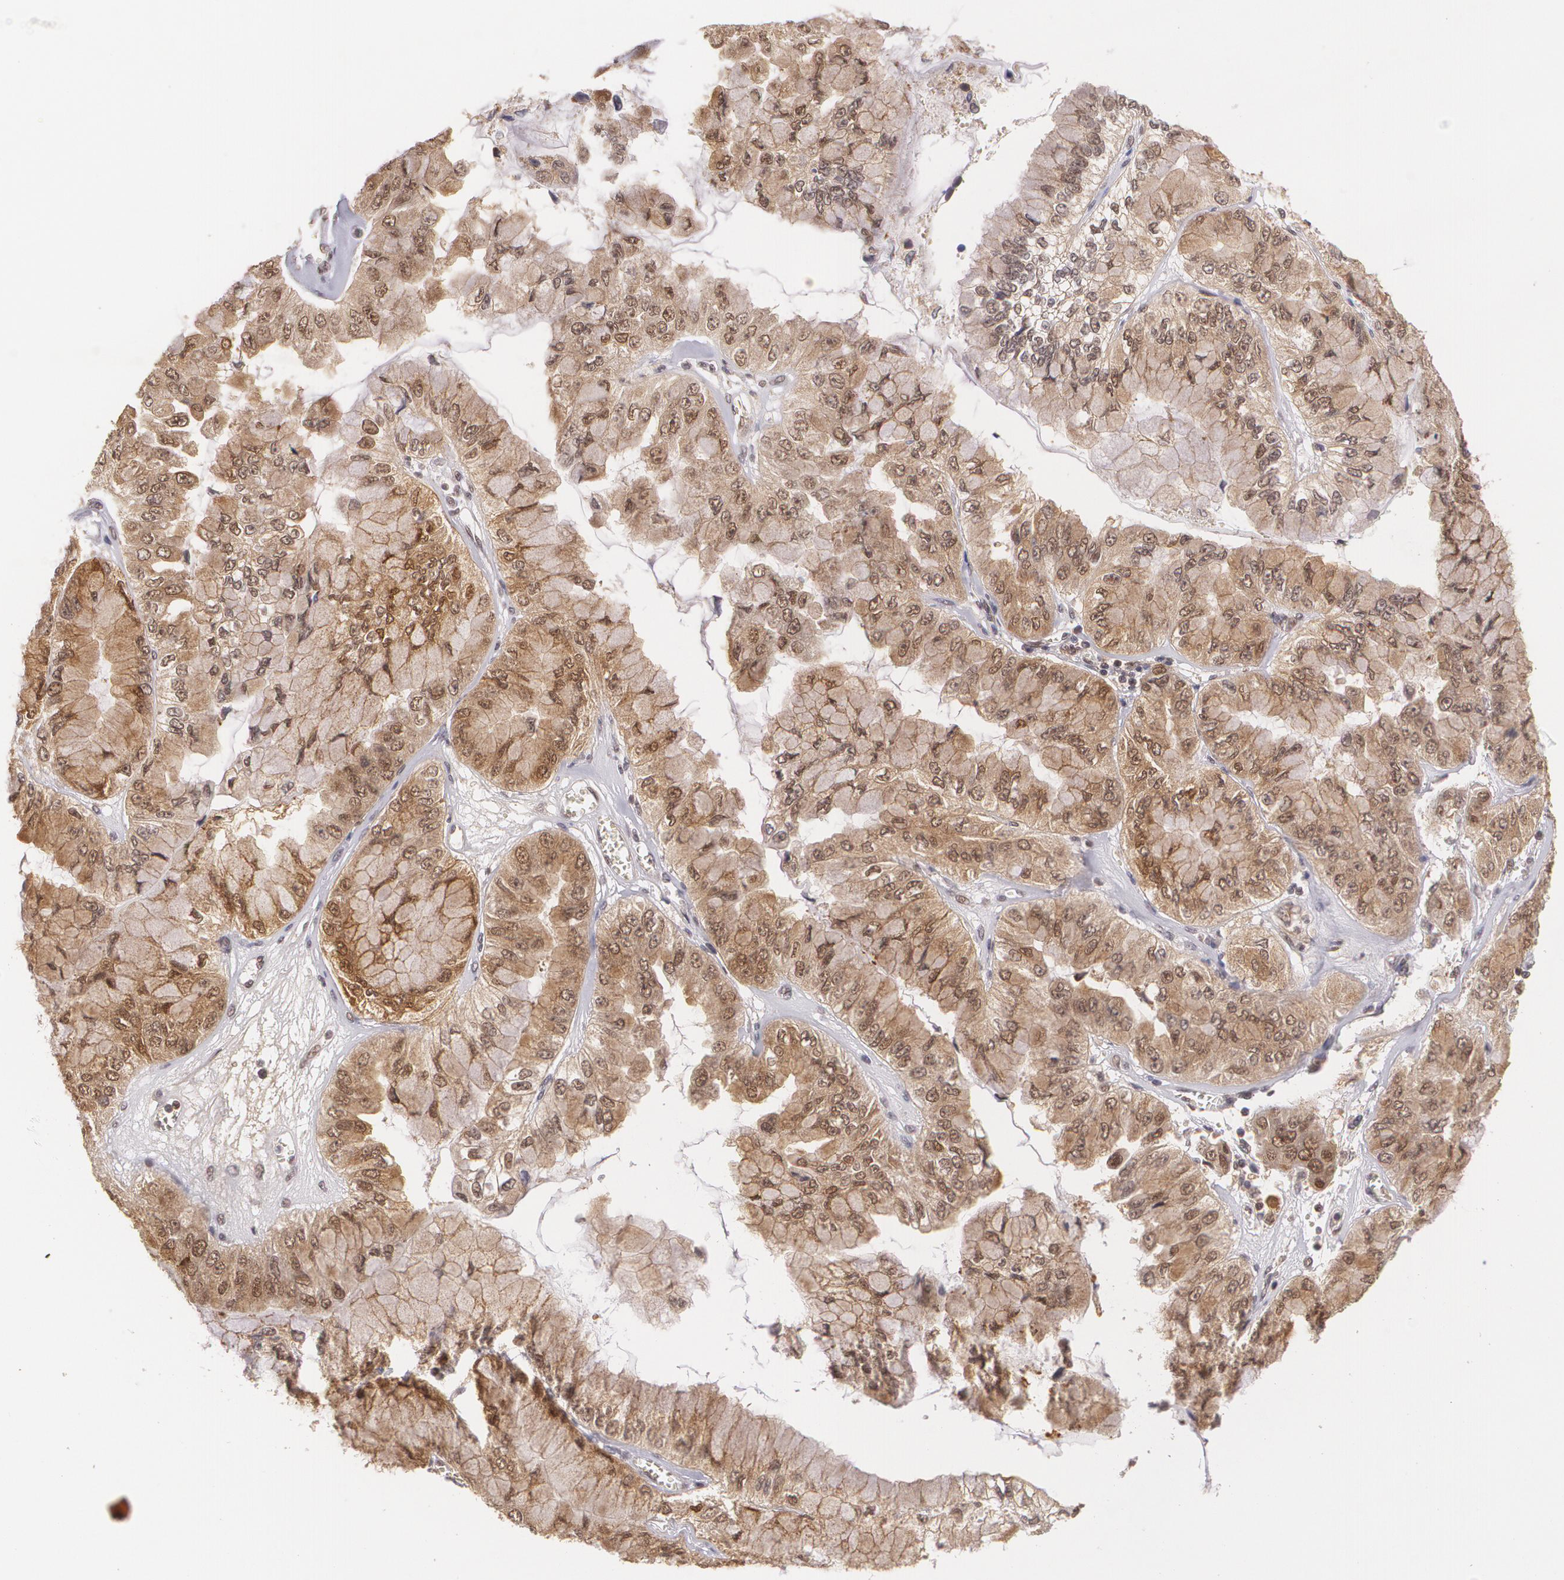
{"staining": {"intensity": "moderate", "quantity": "25%-75%", "location": "cytoplasmic/membranous,nuclear"}, "tissue": "liver cancer", "cell_type": "Tumor cells", "image_type": "cancer", "snomed": [{"axis": "morphology", "description": "Cholangiocarcinoma"}, {"axis": "topography", "description": "Liver"}], "caption": "Tumor cells display medium levels of moderate cytoplasmic/membranous and nuclear positivity in approximately 25%-75% of cells in liver cholangiocarcinoma.", "gene": "CUL2", "patient": {"sex": "female", "age": 79}}